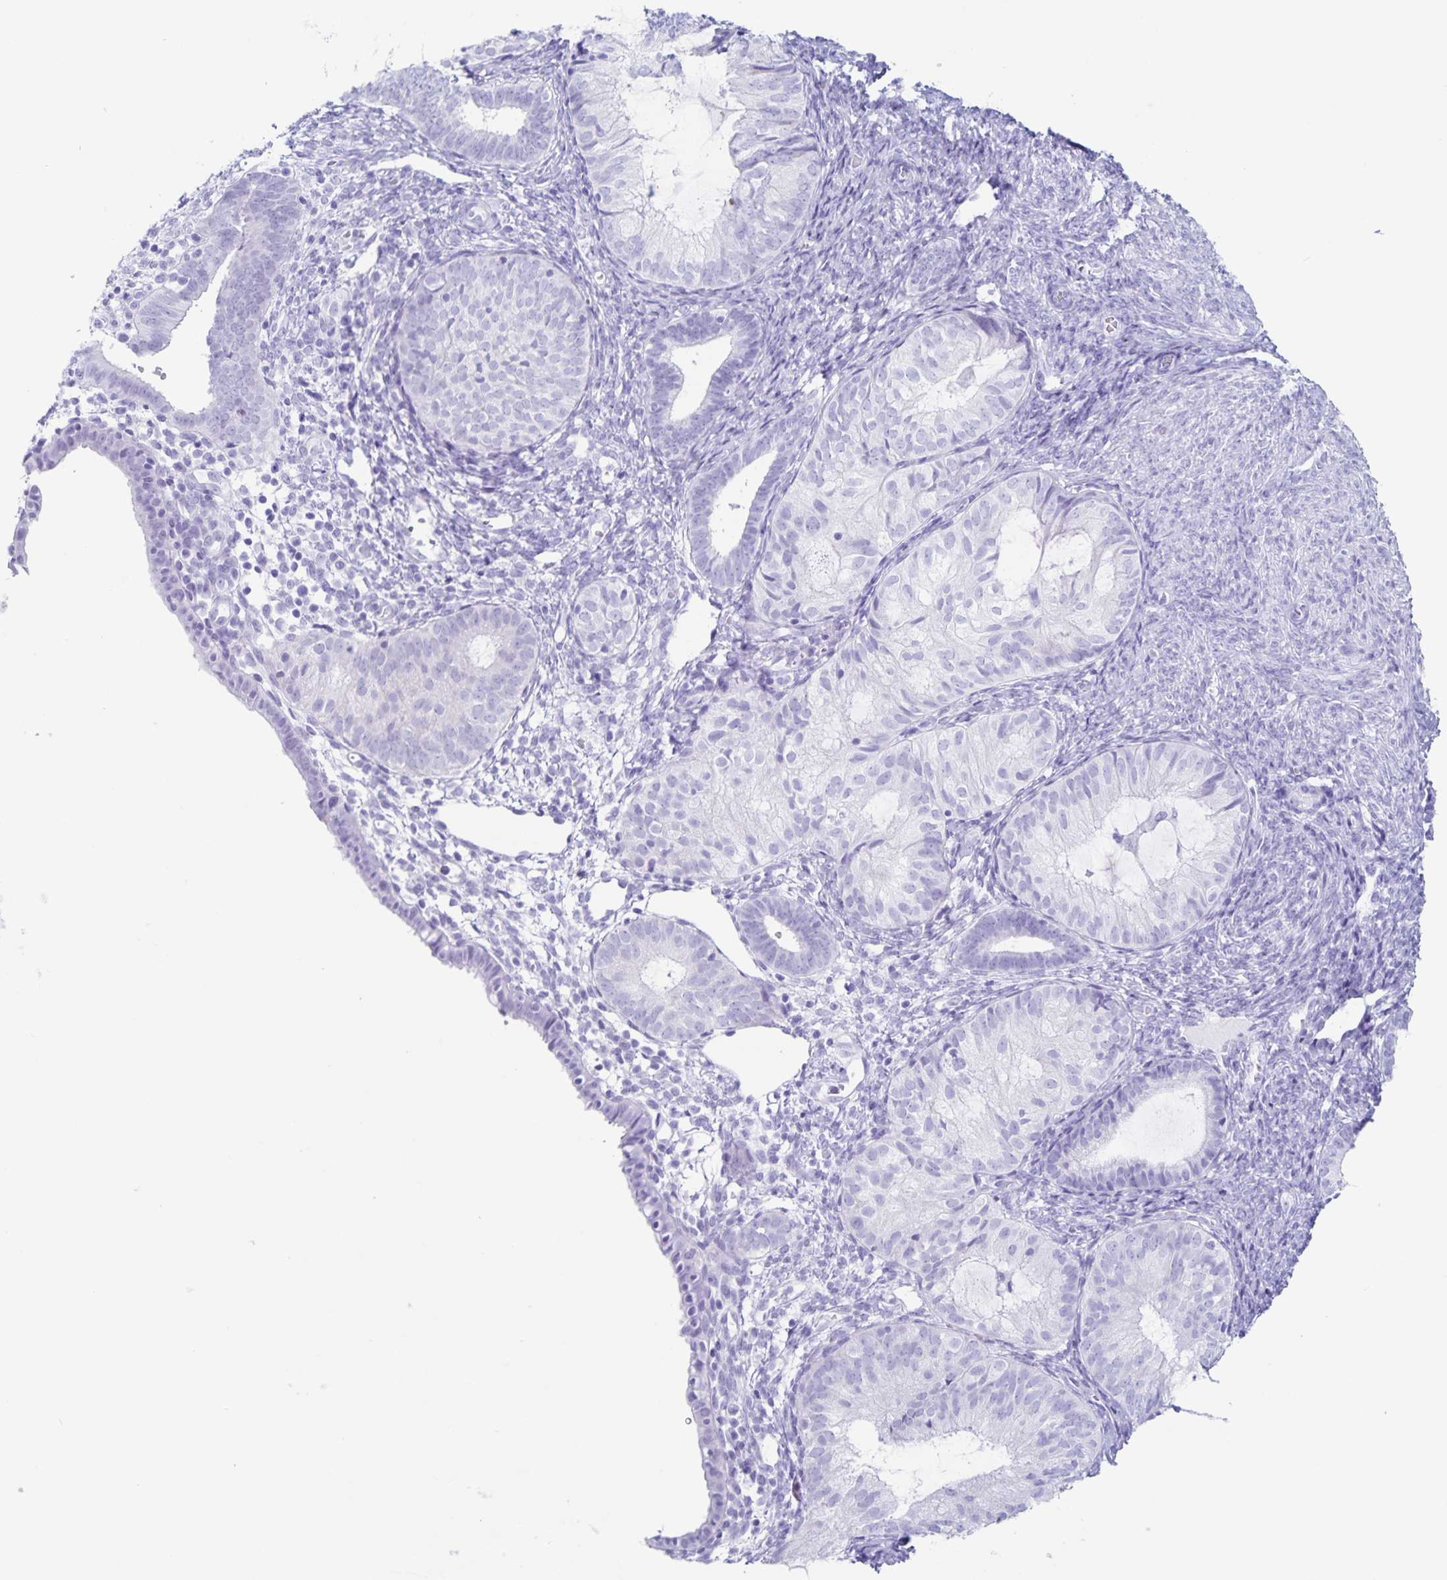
{"staining": {"intensity": "negative", "quantity": "none", "location": "none"}, "tissue": "endometrial cancer", "cell_type": "Tumor cells", "image_type": "cancer", "snomed": [{"axis": "morphology", "description": "Normal tissue, NOS"}, {"axis": "morphology", "description": "Adenocarcinoma, NOS"}, {"axis": "topography", "description": "Smooth muscle"}, {"axis": "topography", "description": "Endometrium"}, {"axis": "topography", "description": "Myometrium, NOS"}], "caption": "There is no significant staining in tumor cells of adenocarcinoma (endometrial).", "gene": "C12orf56", "patient": {"sex": "female", "age": 81}}